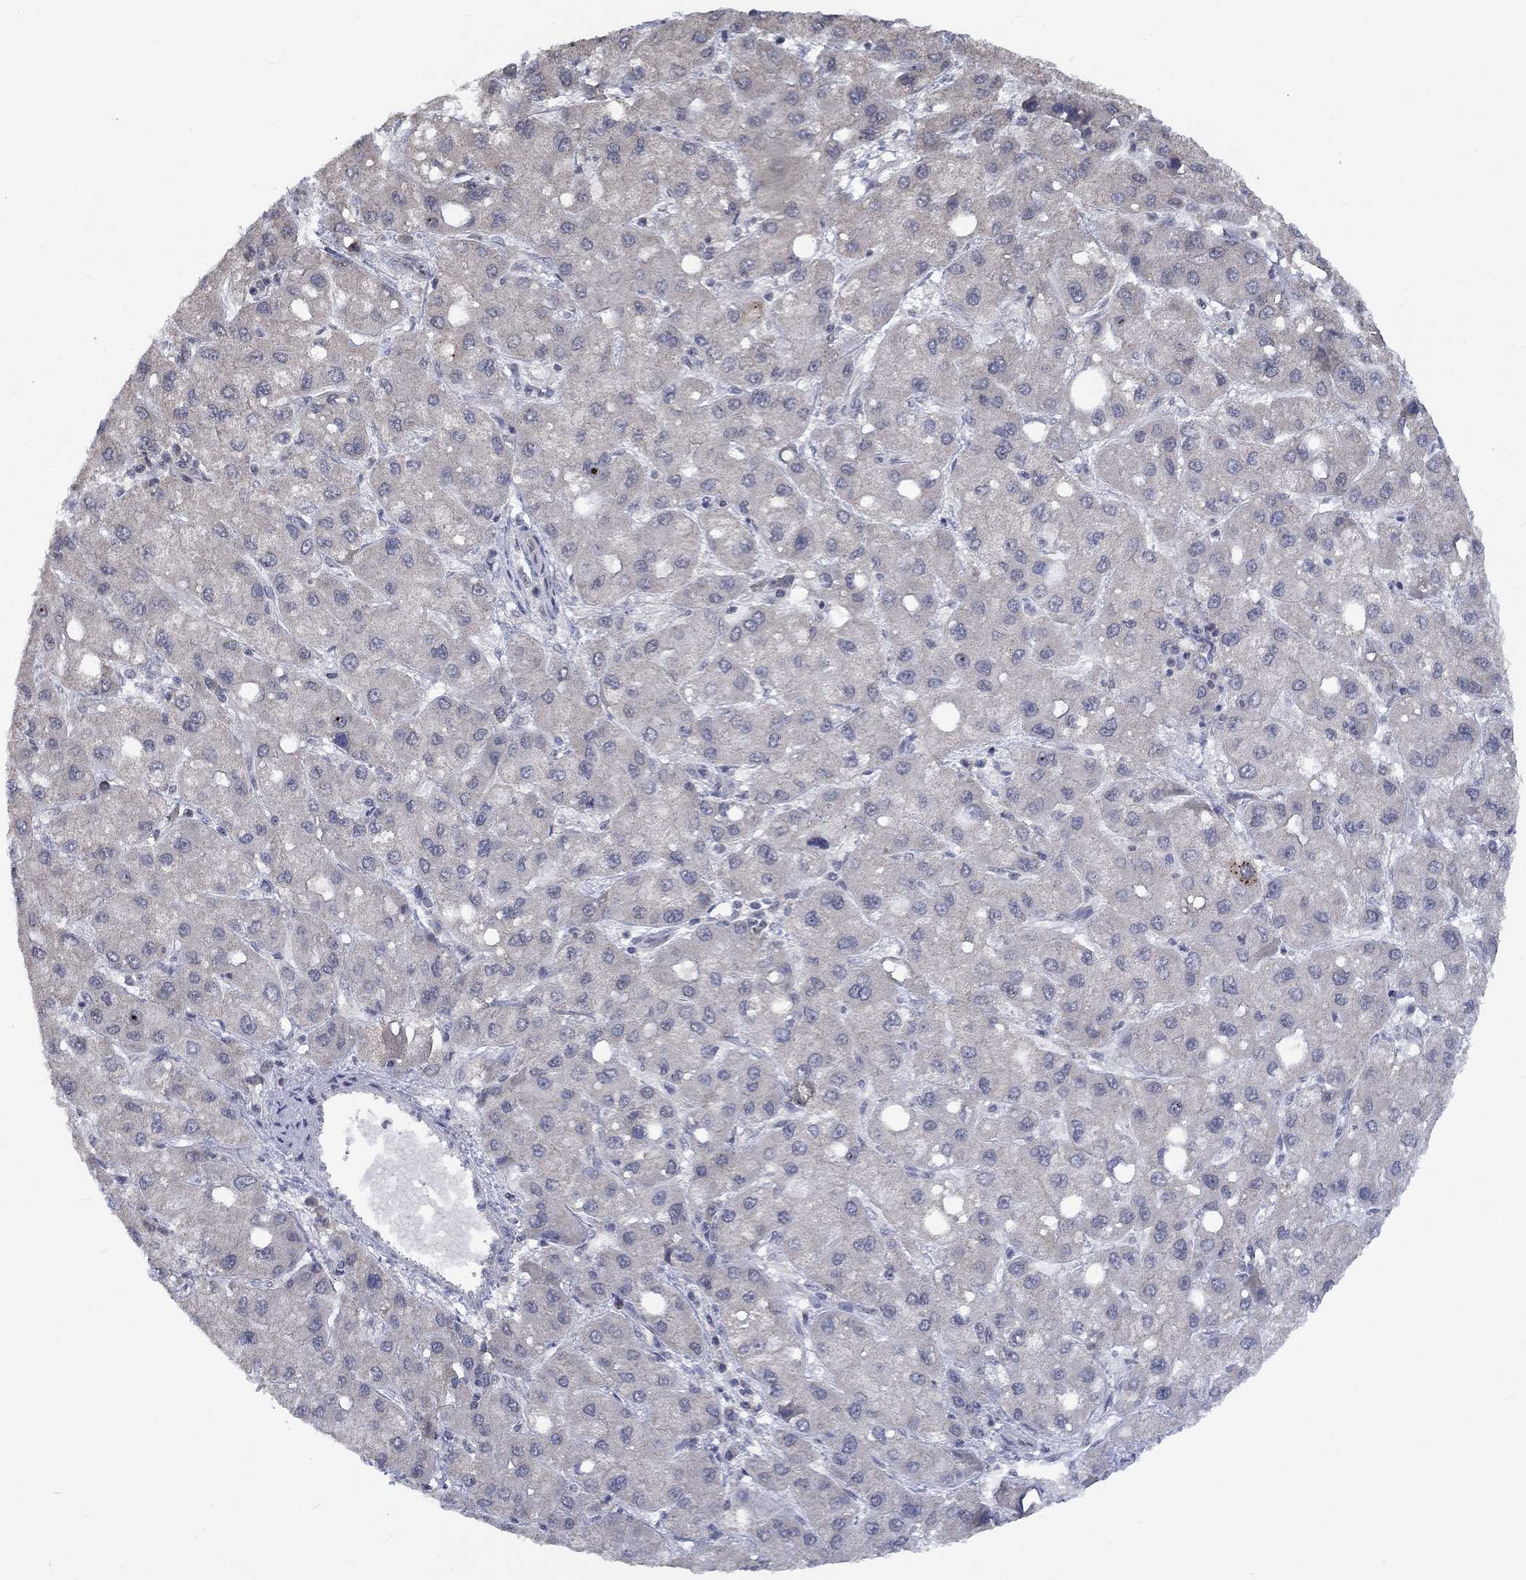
{"staining": {"intensity": "negative", "quantity": "none", "location": "none"}, "tissue": "liver cancer", "cell_type": "Tumor cells", "image_type": "cancer", "snomed": [{"axis": "morphology", "description": "Carcinoma, Hepatocellular, NOS"}, {"axis": "topography", "description": "Liver"}], "caption": "Image shows no significant protein expression in tumor cells of liver cancer. (DAB (3,3'-diaminobenzidine) immunohistochemistry (IHC) with hematoxylin counter stain).", "gene": "SPATA33", "patient": {"sex": "male", "age": 73}}